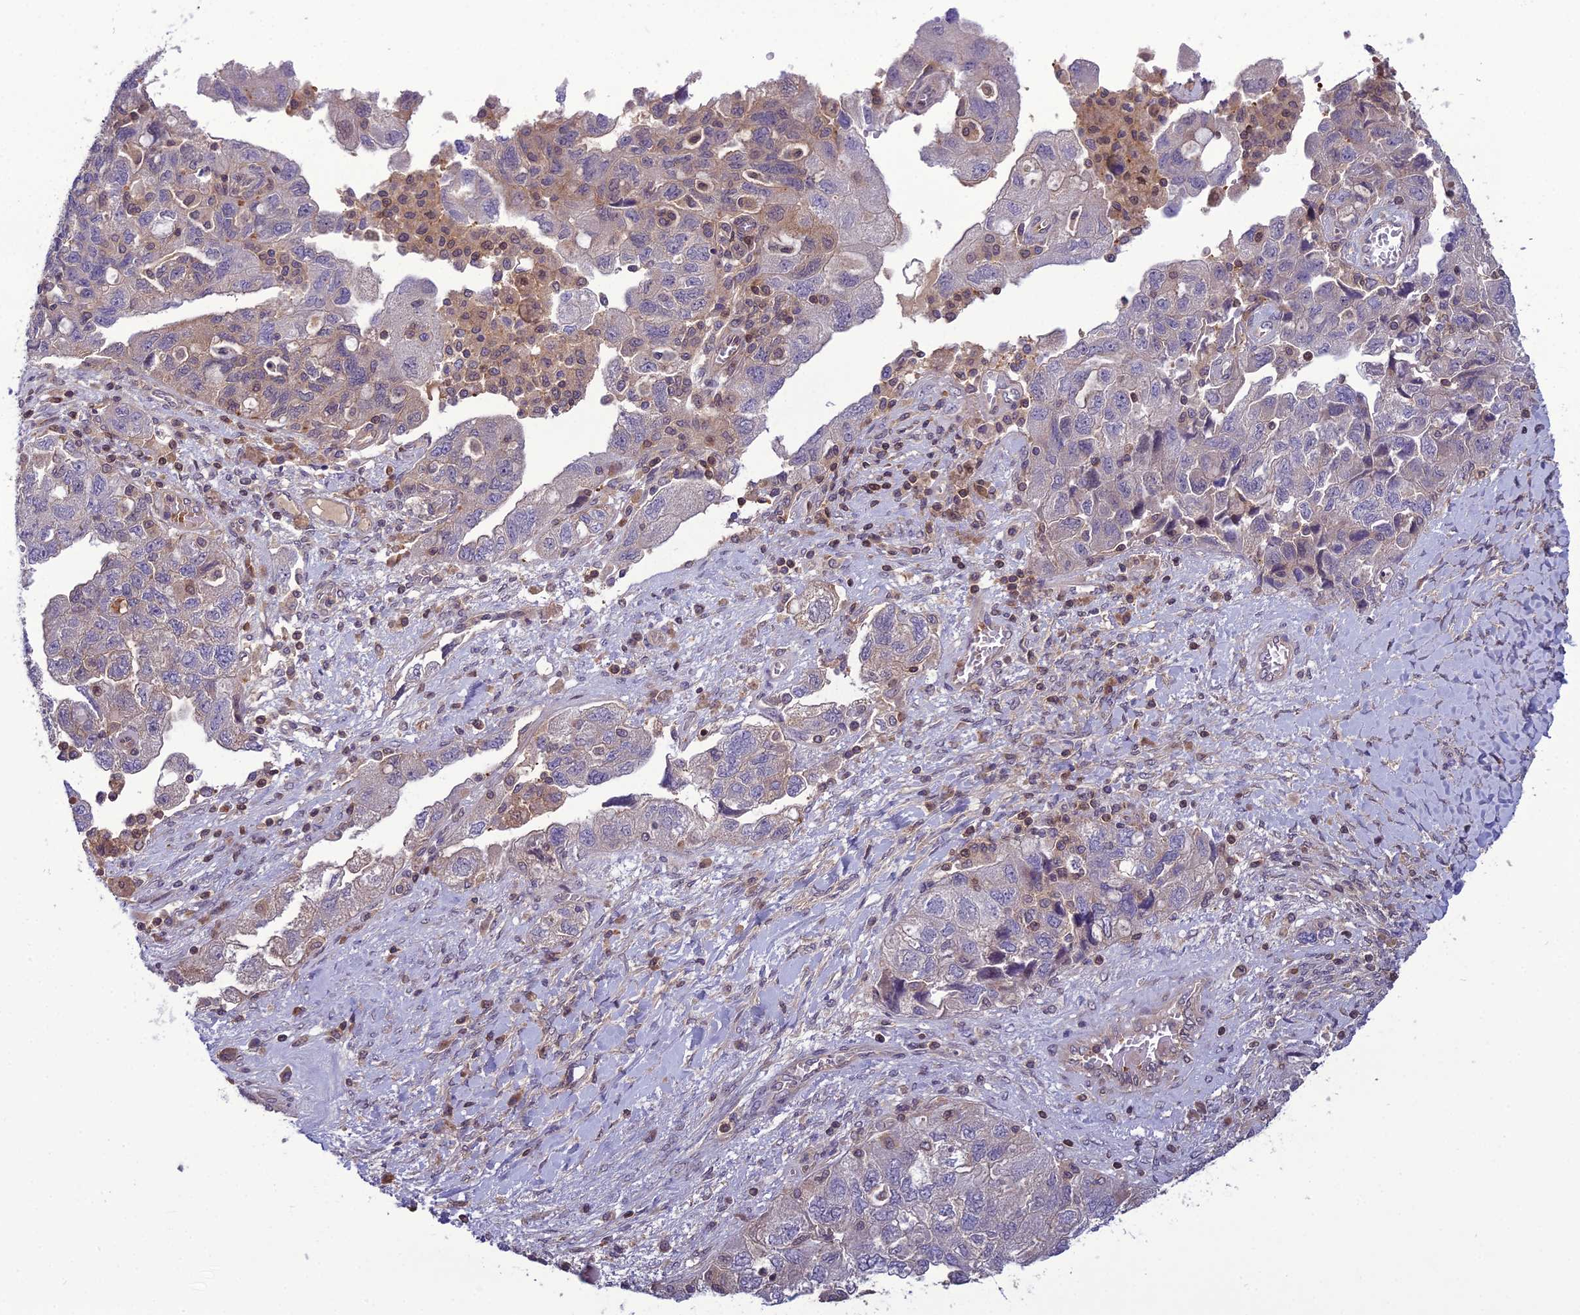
{"staining": {"intensity": "weak", "quantity": "<25%", "location": "cytoplasmic/membranous"}, "tissue": "ovarian cancer", "cell_type": "Tumor cells", "image_type": "cancer", "snomed": [{"axis": "morphology", "description": "Carcinoma, NOS"}, {"axis": "morphology", "description": "Cystadenocarcinoma, serous, NOS"}, {"axis": "topography", "description": "Ovary"}], "caption": "An image of human ovarian carcinoma is negative for staining in tumor cells.", "gene": "GDF6", "patient": {"sex": "female", "age": 69}}